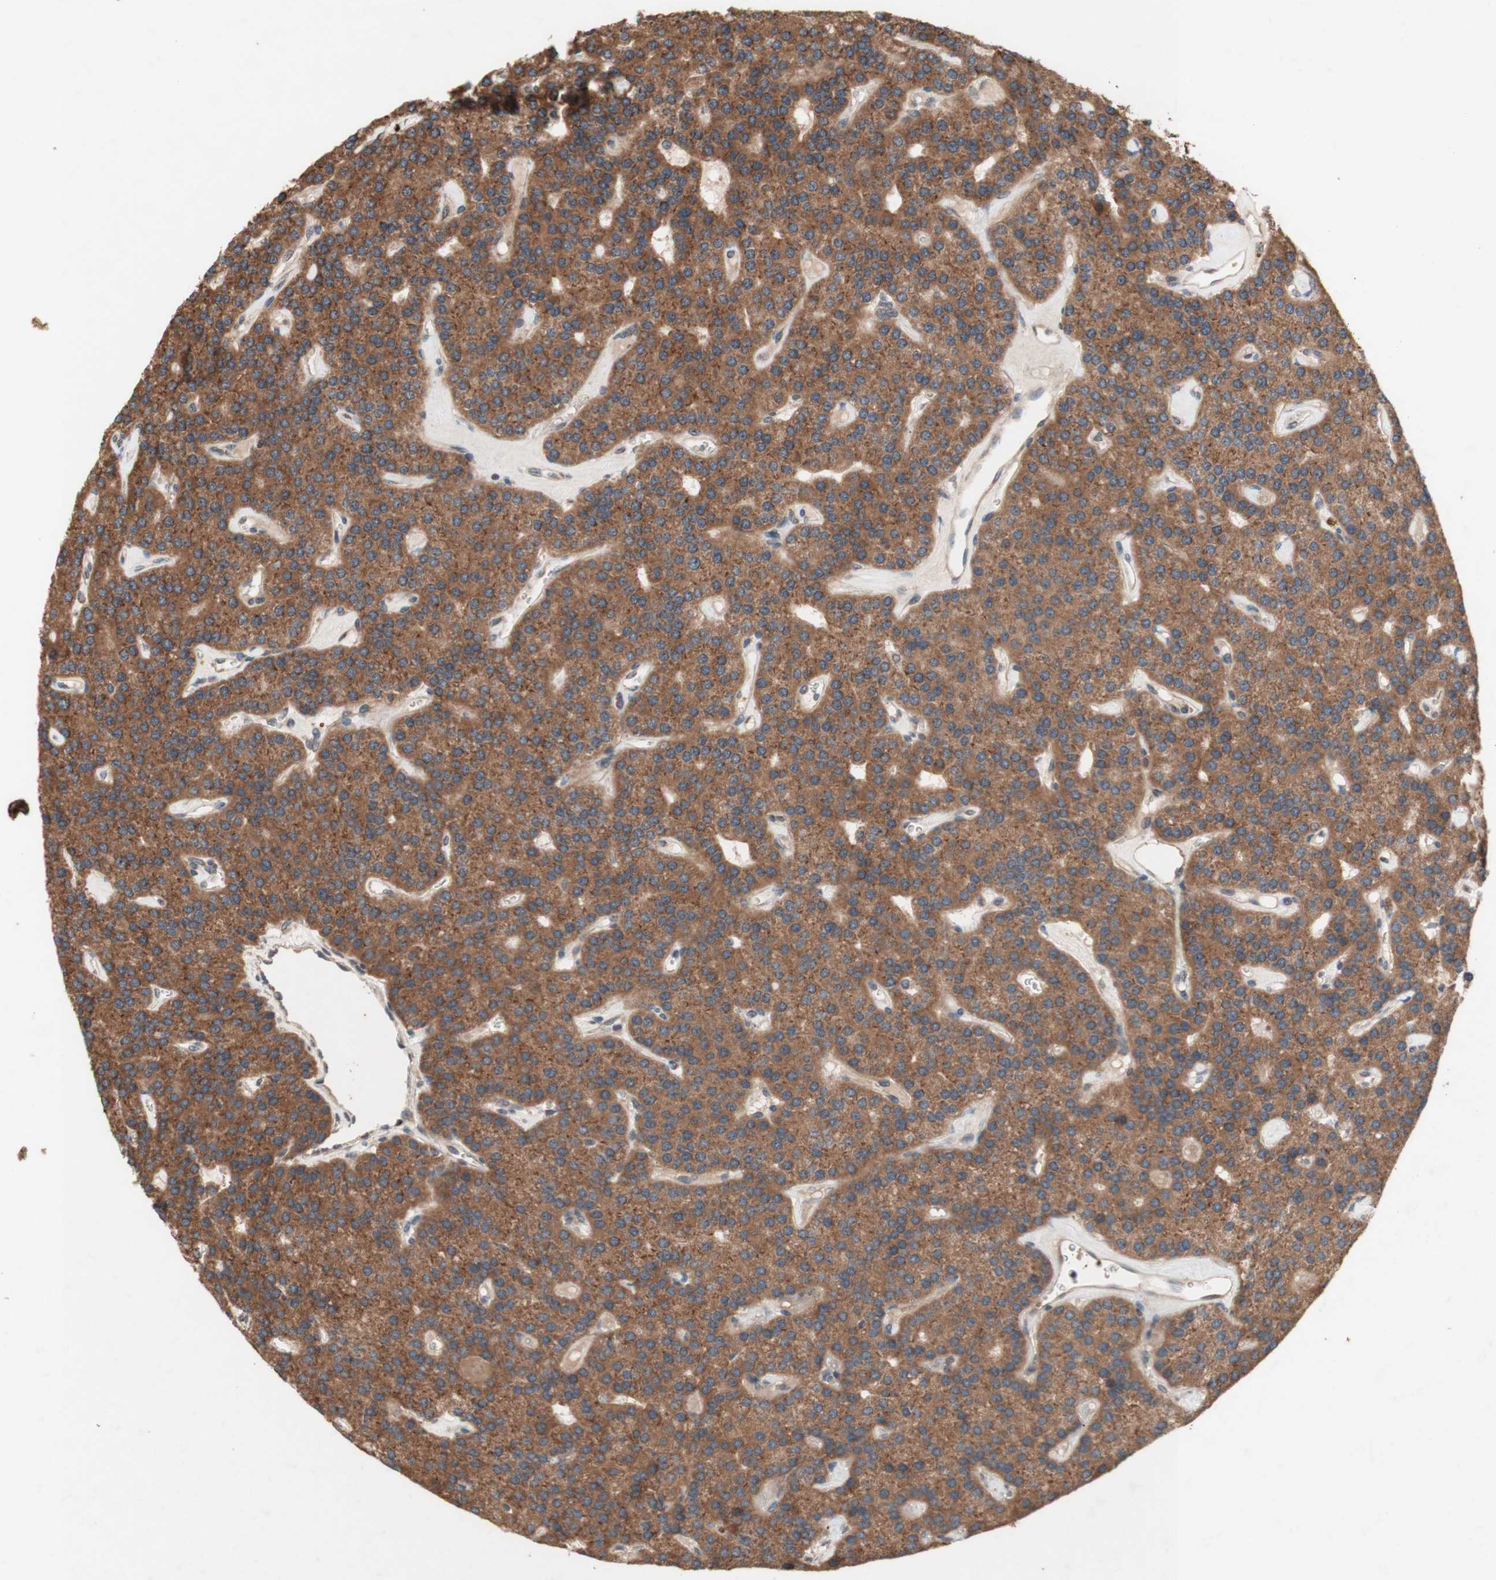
{"staining": {"intensity": "moderate", "quantity": ">75%", "location": "cytoplasmic/membranous"}, "tissue": "parathyroid gland", "cell_type": "Glandular cells", "image_type": "normal", "snomed": [{"axis": "morphology", "description": "Normal tissue, NOS"}, {"axis": "morphology", "description": "Adenoma, NOS"}, {"axis": "topography", "description": "Parathyroid gland"}], "caption": "The histopathology image demonstrates staining of normal parathyroid gland, revealing moderate cytoplasmic/membranous protein staining (brown color) within glandular cells.", "gene": "DDOST", "patient": {"sex": "female", "age": 86}}